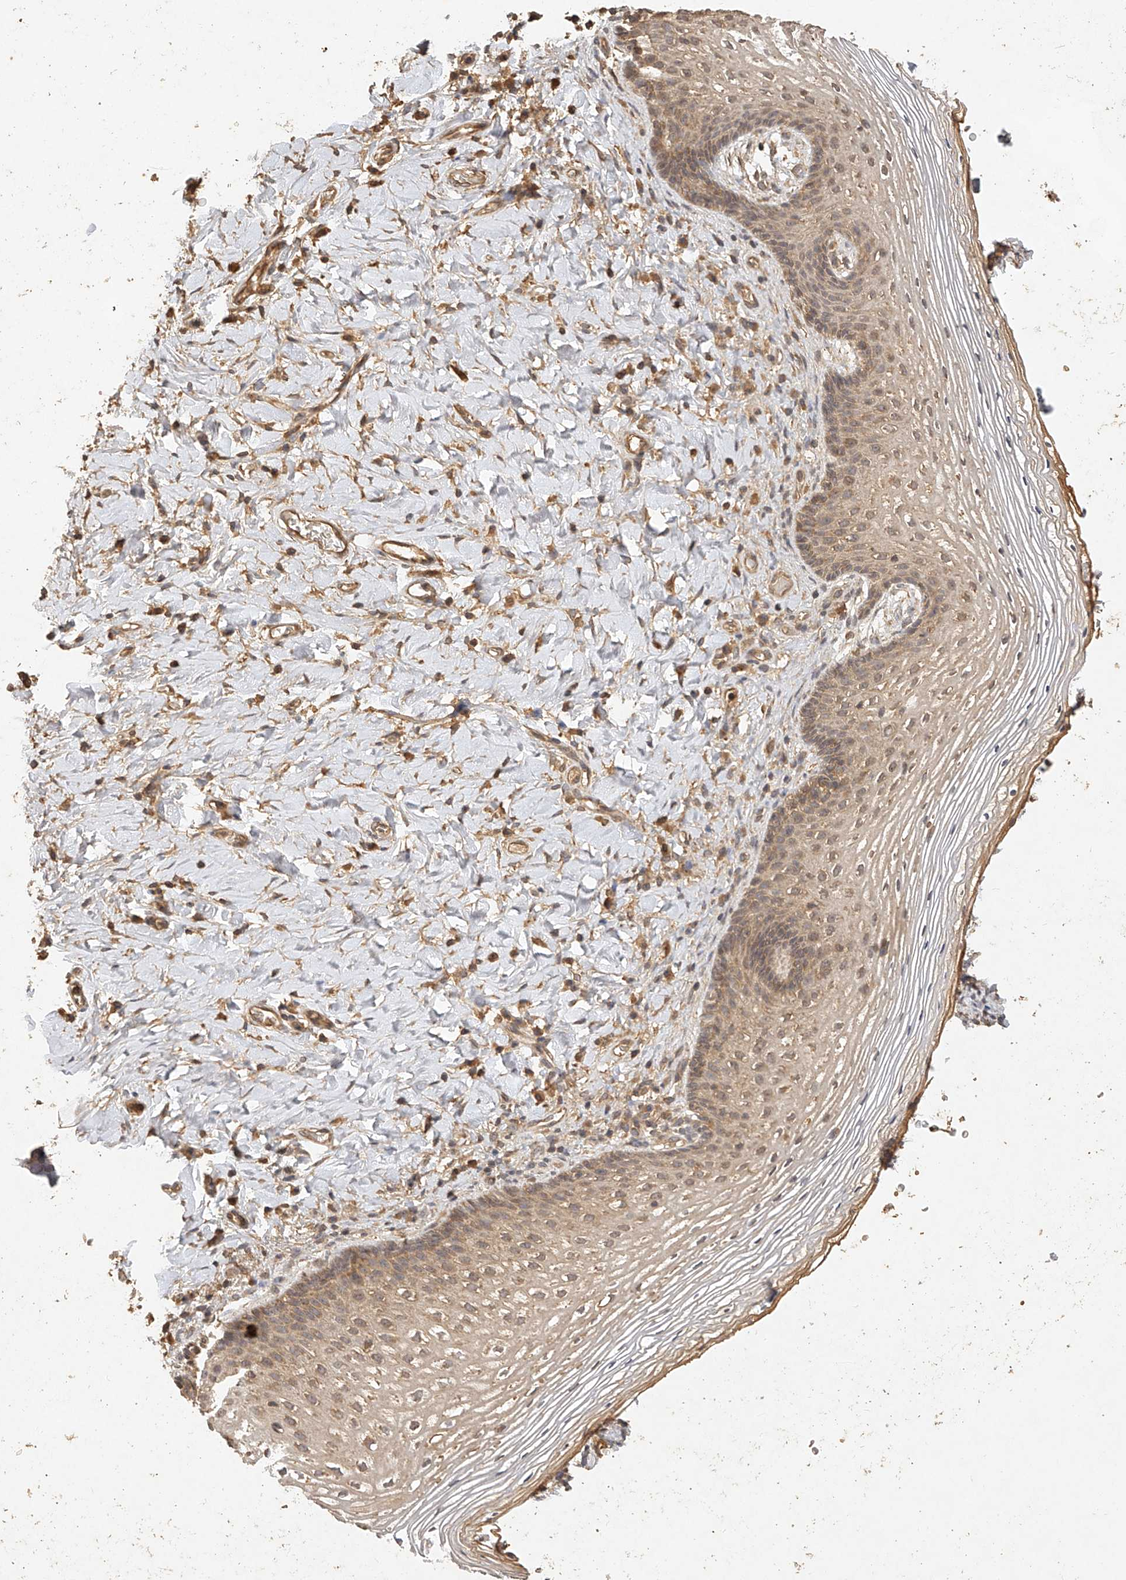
{"staining": {"intensity": "moderate", "quantity": ">75%", "location": "cytoplasmic/membranous,nuclear"}, "tissue": "vagina", "cell_type": "Squamous epithelial cells", "image_type": "normal", "snomed": [{"axis": "morphology", "description": "Normal tissue, NOS"}, {"axis": "topography", "description": "Vagina"}], "caption": "Immunohistochemical staining of normal human vagina exhibits medium levels of moderate cytoplasmic/membranous,nuclear staining in approximately >75% of squamous epithelial cells.", "gene": "NSMAF", "patient": {"sex": "female", "age": 60}}